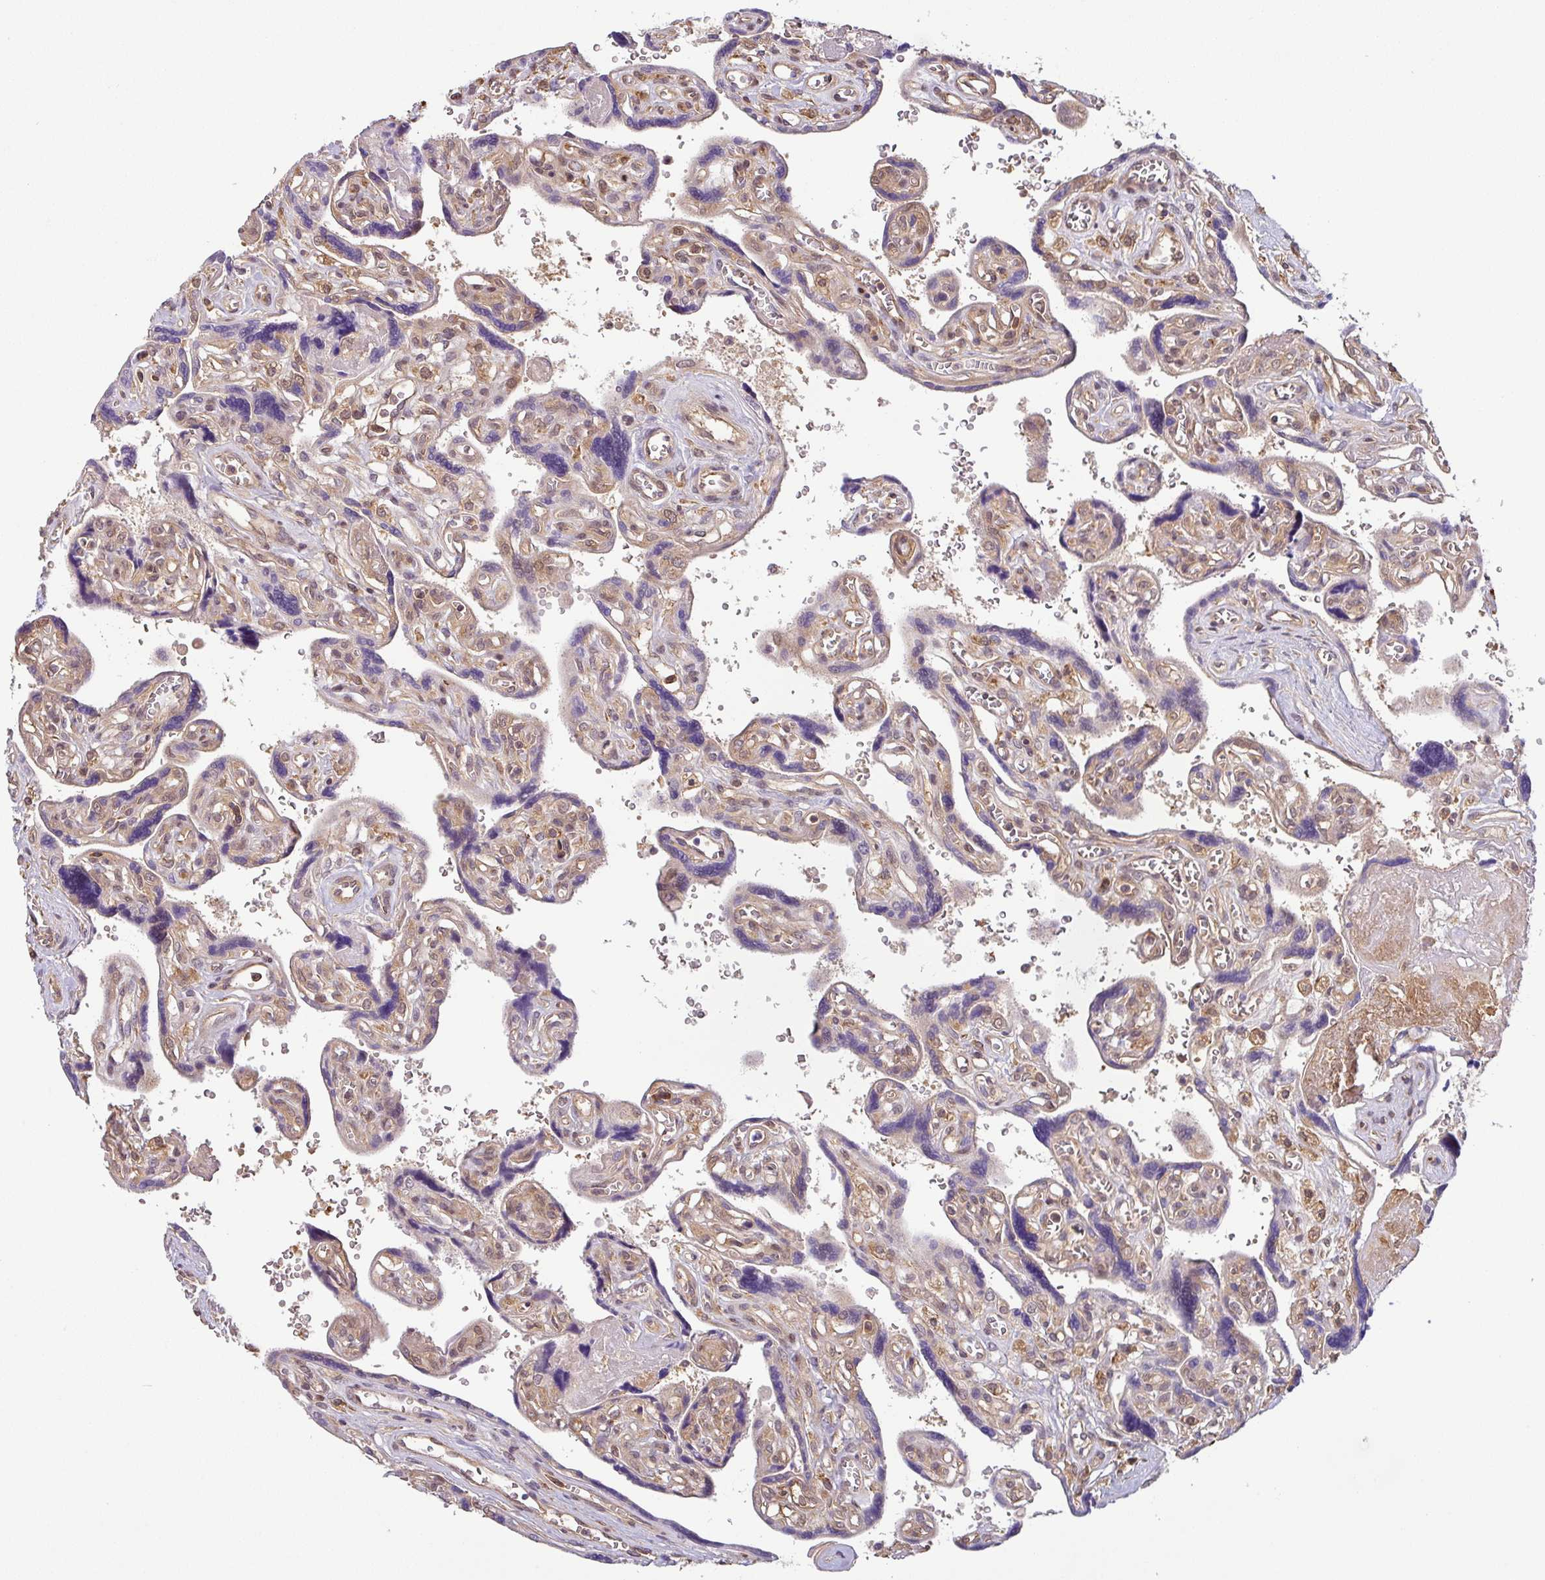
{"staining": {"intensity": "moderate", "quantity": "<25%", "location": "cytoplasmic/membranous,nuclear"}, "tissue": "placenta", "cell_type": "Decidual cells", "image_type": "normal", "snomed": [{"axis": "morphology", "description": "Normal tissue, NOS"}, {"axis": "topography", "description": "Placenta"}], "caption": "This is a micrograph of immunohistochemistry (IHC) staining of normal placenta, which shows moderate positivity in the cytoplasmic/membranous,nuclear of decidual cells.", "gene": "SHB", "patient": {"sex": "female", "age": 39}}